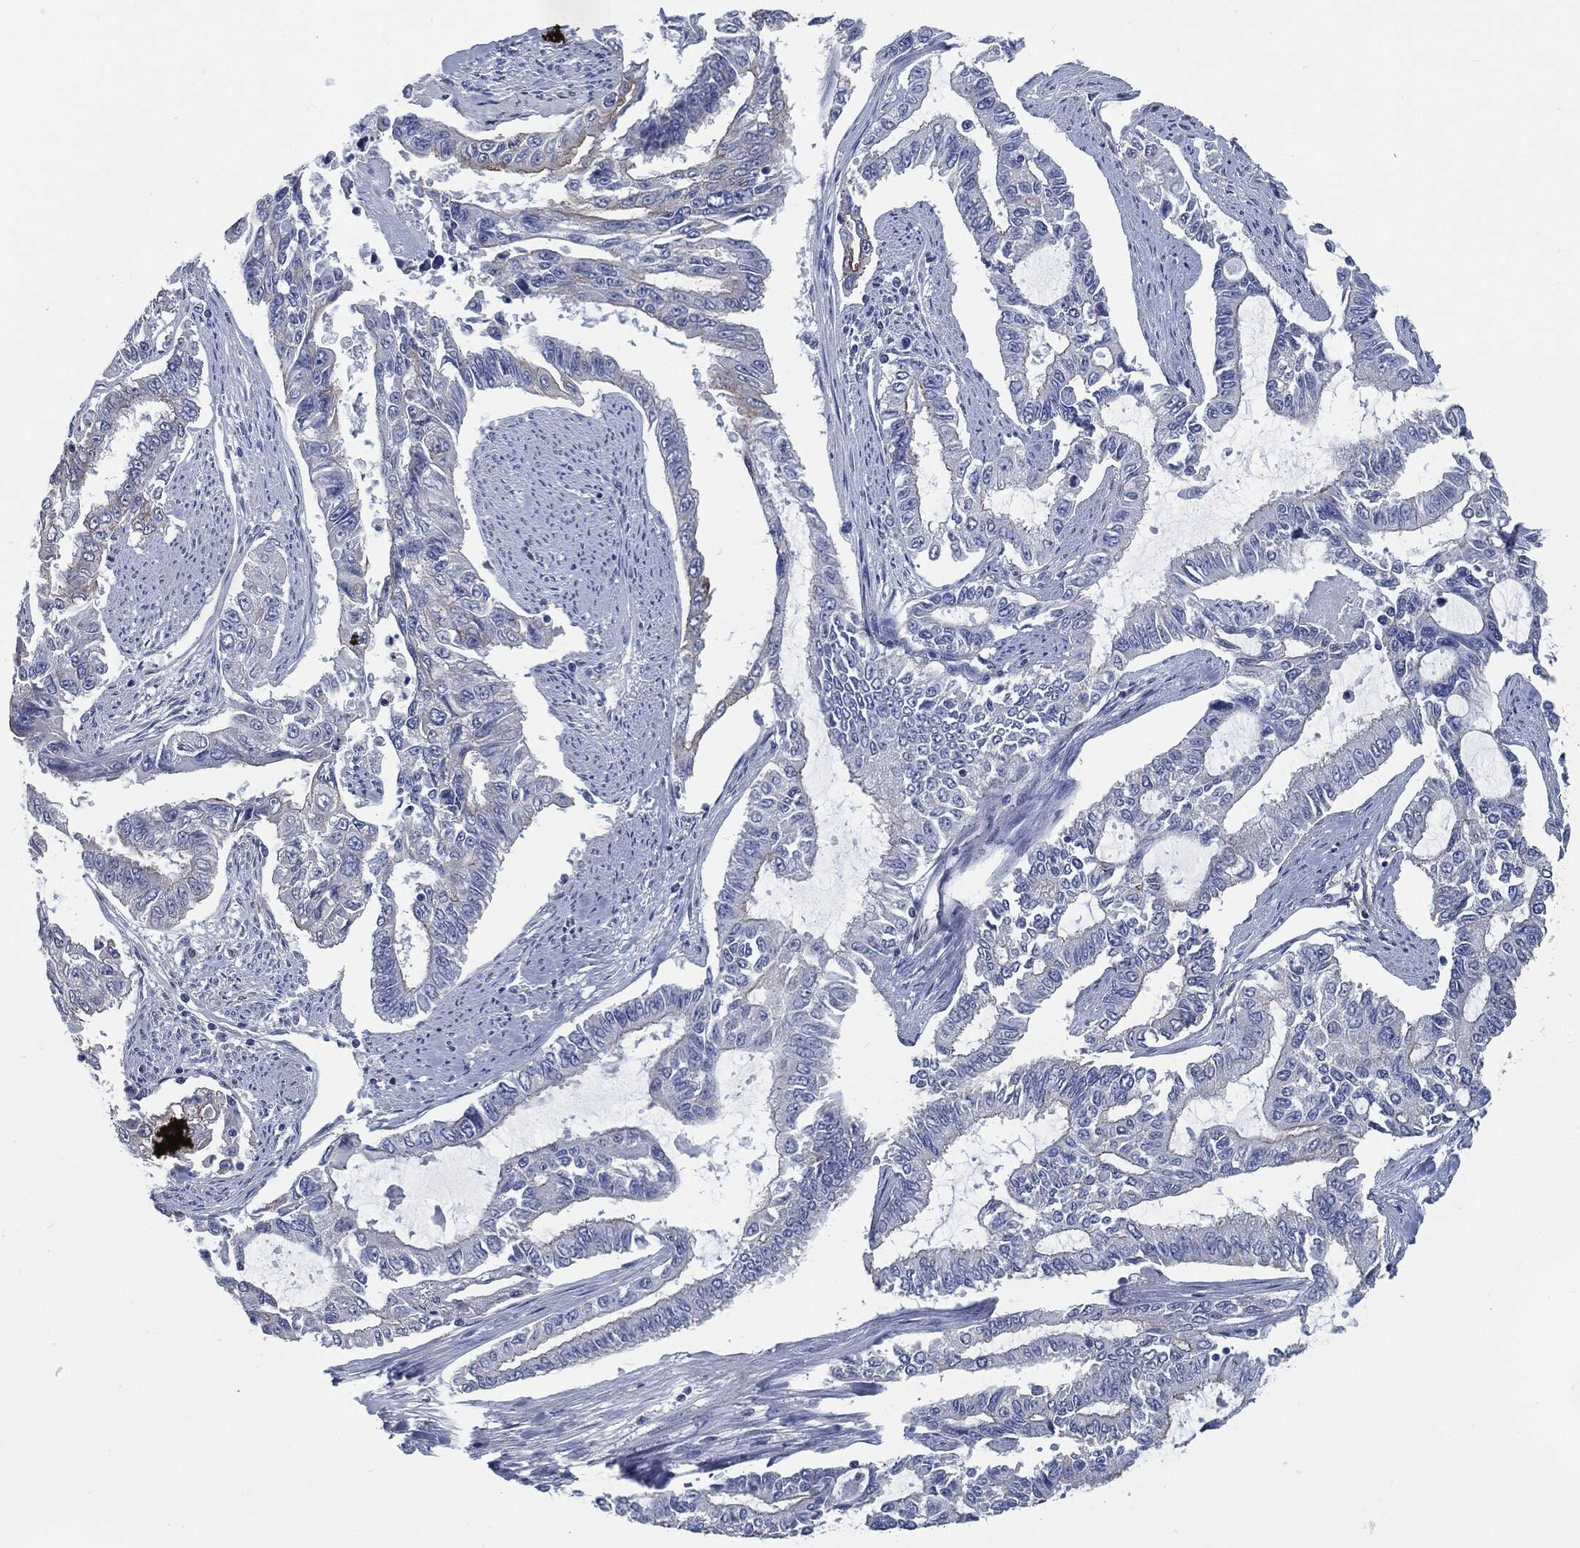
{"staining": {"intensity": "negative", "quantity": "none", "location": "none"}, "tissue": "endometrial cancer", "cell_type": "Tumor cells", "image_type": "cancer", "snomed": [{"axis": "morphology", "description": "Adenocarcinoma, NOS"}, {"axis": "topography", "description": "Uterus"}], "caption": "Immunohistochemical staining of endometrial cancer demonstrates no significant staining in tumor cells. (Immunohistochemistry, brightfield microscopy, high magnification).", "gene": "SVIL", "patient": {"sex": "female", "age": 59}}